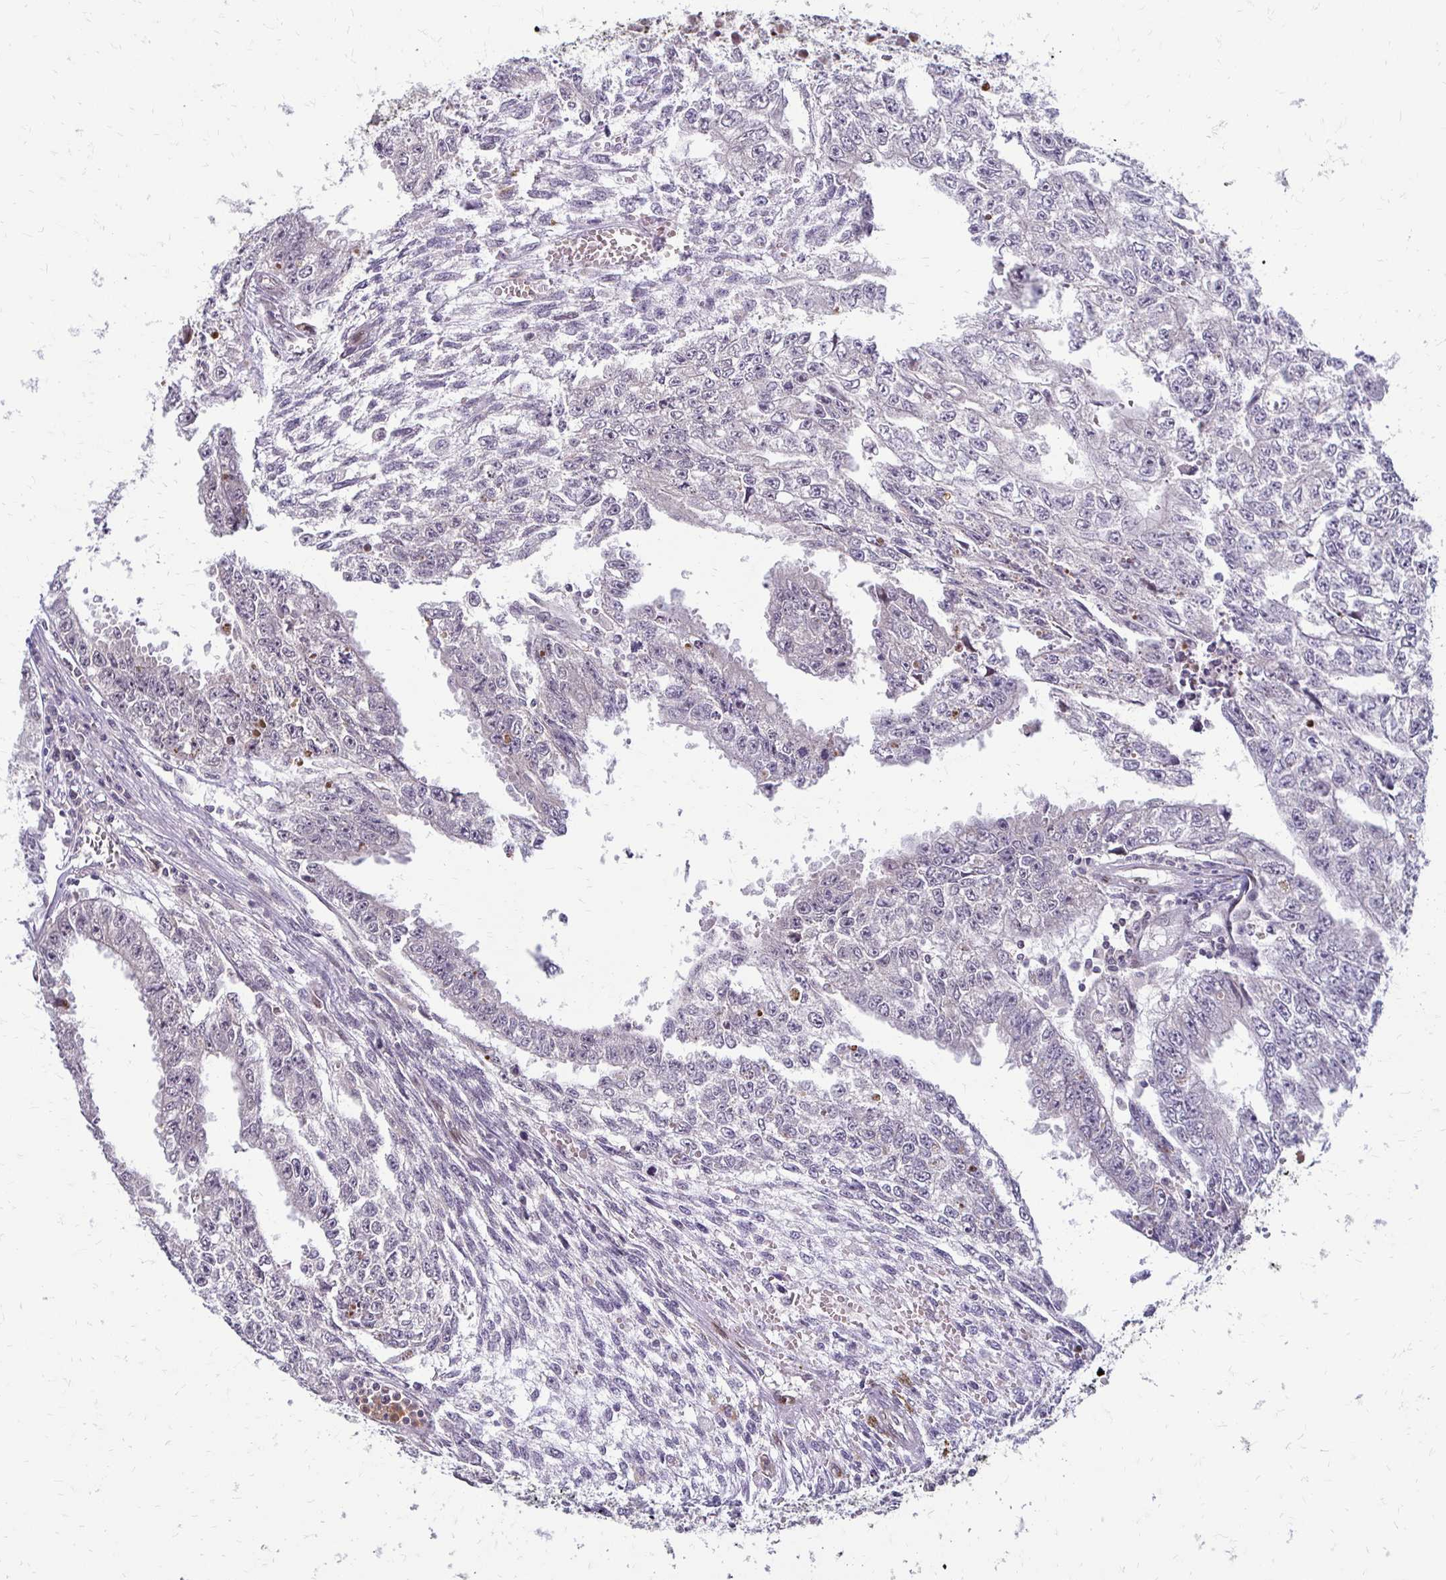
{"staining": {"intensity": "negative", "quantity": "none", "location": "none"}, "tissue": "testis cancer", "cell_type": "Tumor cells", "image_type": "cancer", "snomed": [{"axis": "morphology", "description": "Carcinoma, Embryonal, NOS"}, {"axis": "morphology", "description": "Teratoma, malignant, NOS"}, {"axis": "topography", "description": "Testis"}], "caption": "This histopathology image is of testis cancer (embryonal carcinoma) stained with immunohistochemistry to label a protein in brown with the nuclei are counter-stained blue. There is no positivity in tumor cells.", "gene": "TRIR", "patient": {"sex": "male", "age": 24}}